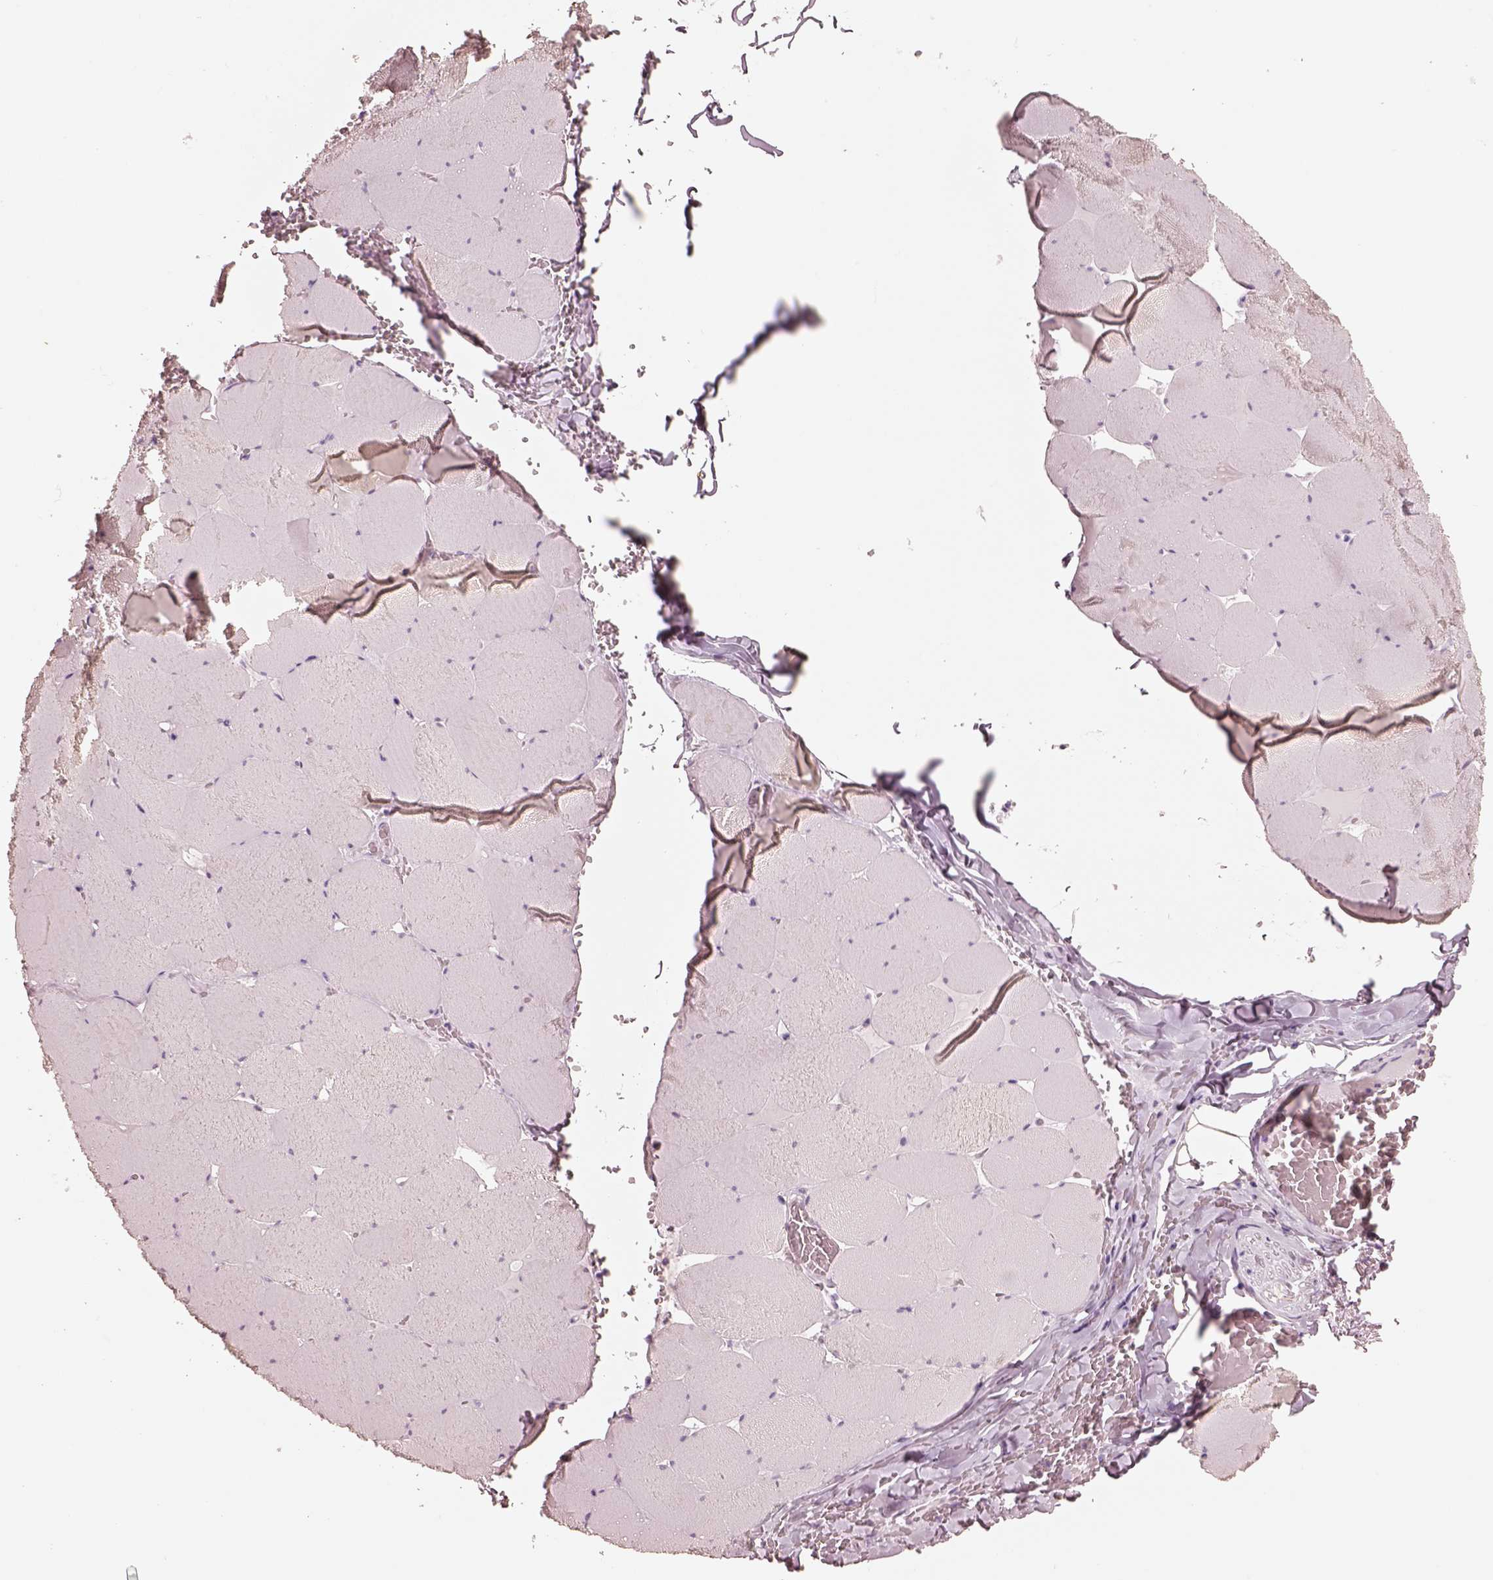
{"staining": {"intensity": "weak", "quantity": "25%-75%", "location": "cytoplasmic/membranous"}, "tissue": "skeletal muscle", "cell_type": "Myocytes", "image_type": "normal", "snomed": [{"axis": "morphology", "description": "Normal tissue, NOS"}, {"axis": "morphology", "description": "Malignant melanoma, Metastatic site"}, {"axis": "topography", "description": "Skeletal muscle"}], "caption": "Human skeletal muscle stained for a protein (brown) shows weak cytoplasmic/membranous positive staining in approximately 25%-75% of myocytes.", "gene": "ELSPBP1", "patient": {"sex": "male", "age": 50}}